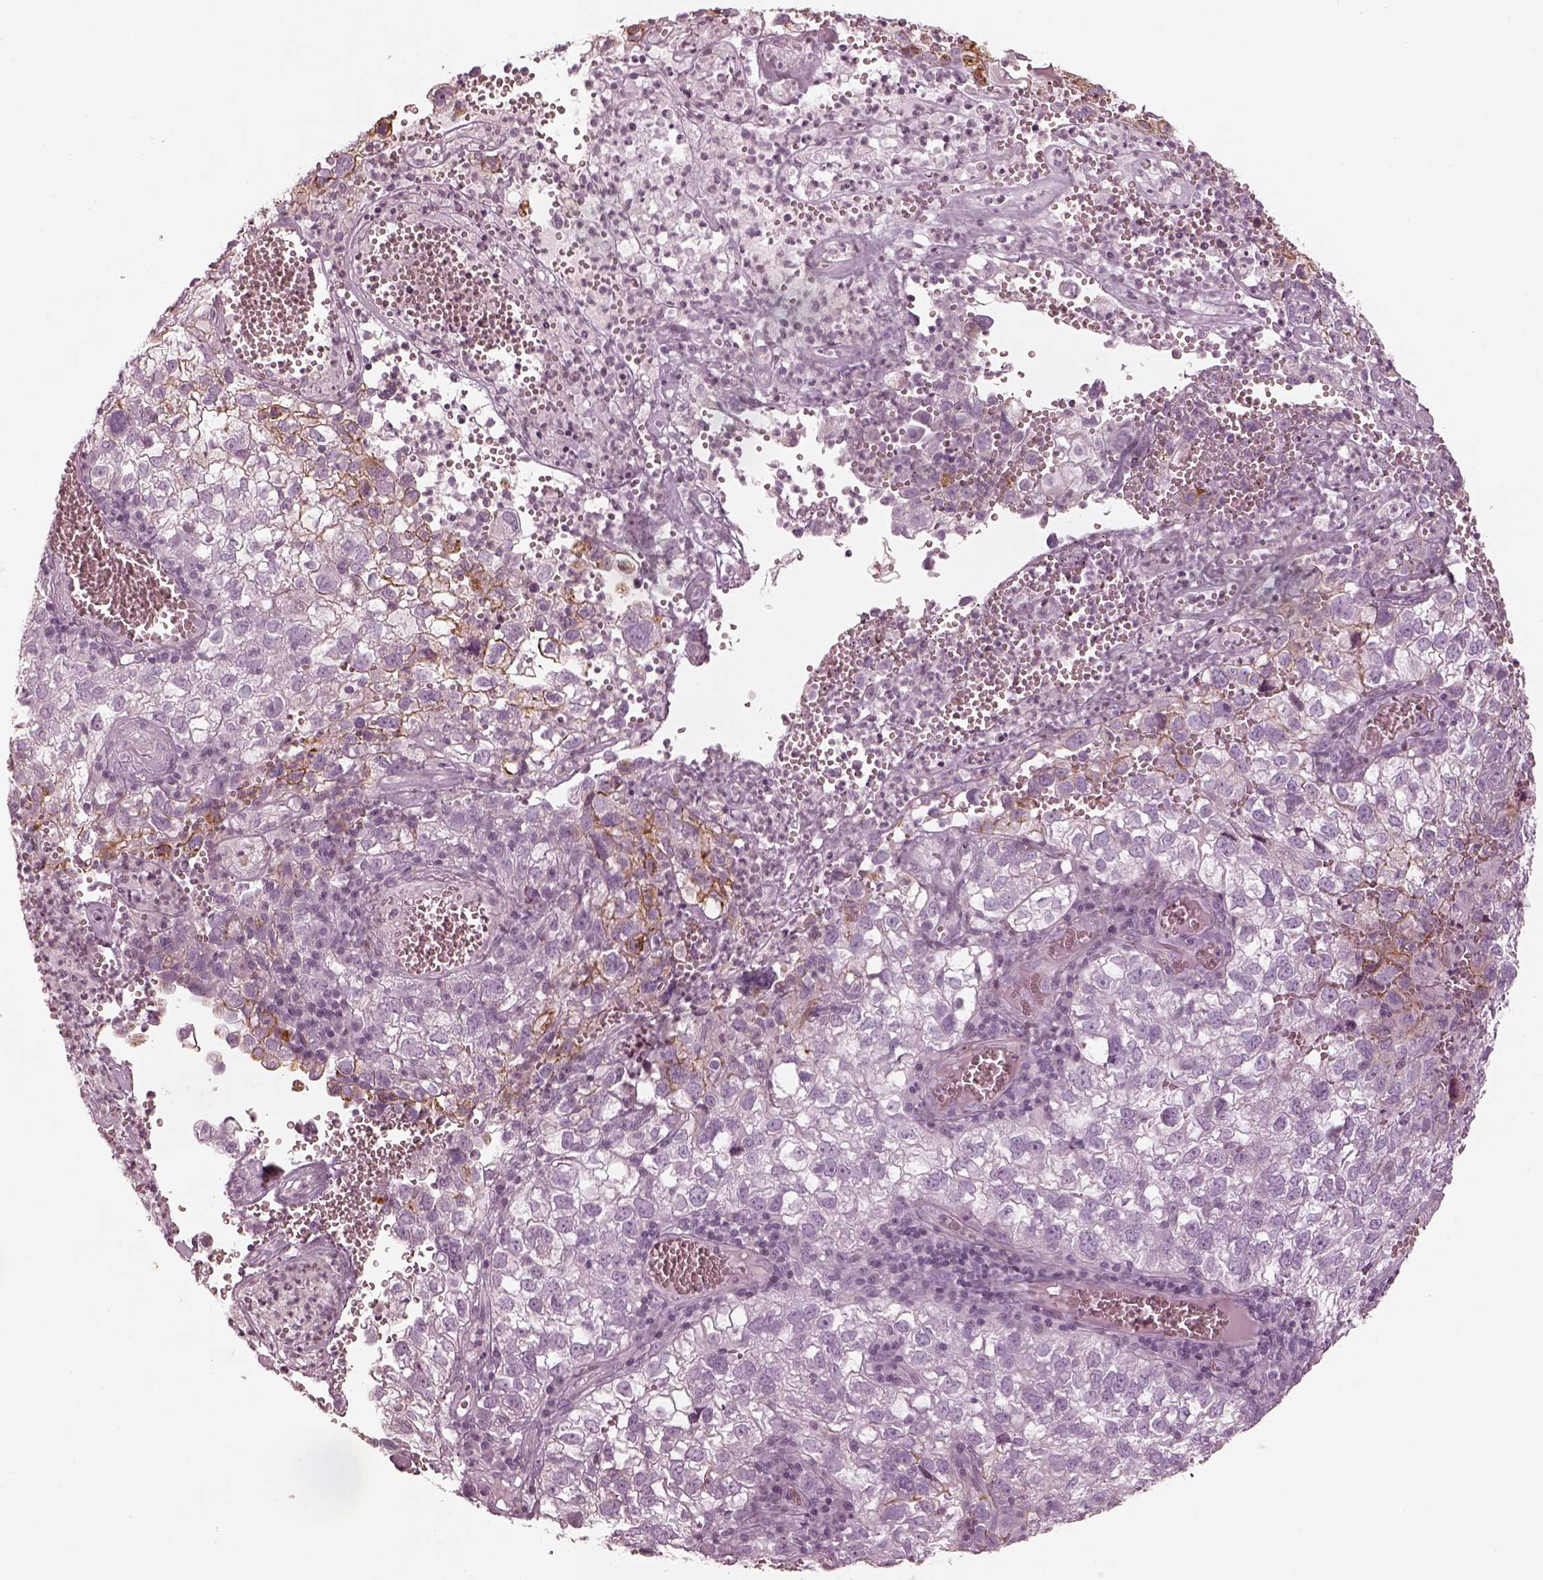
{"staining": {"intensity": "negative", "quantity": "none", "location": "none"}, "tissue": "cervical cancer", "cell_type": "Tumor cells", "image_type": "cancer", "snomed": [{"axis": "morphology", "description": "Squamous cell carcinoma, NOS"}, {"axis": "topography", "description": "Cervix"}], "caption": "Immunohistochemical staining of cervical cancer shows no significant expression in tumor cells. (Stains: DAB IHC with hematoxylin counter stain, Microscopy: brightfield microscopy at high magnification).", "gene": "OPN4", "patient": {"sex": "female", "age": 55}}